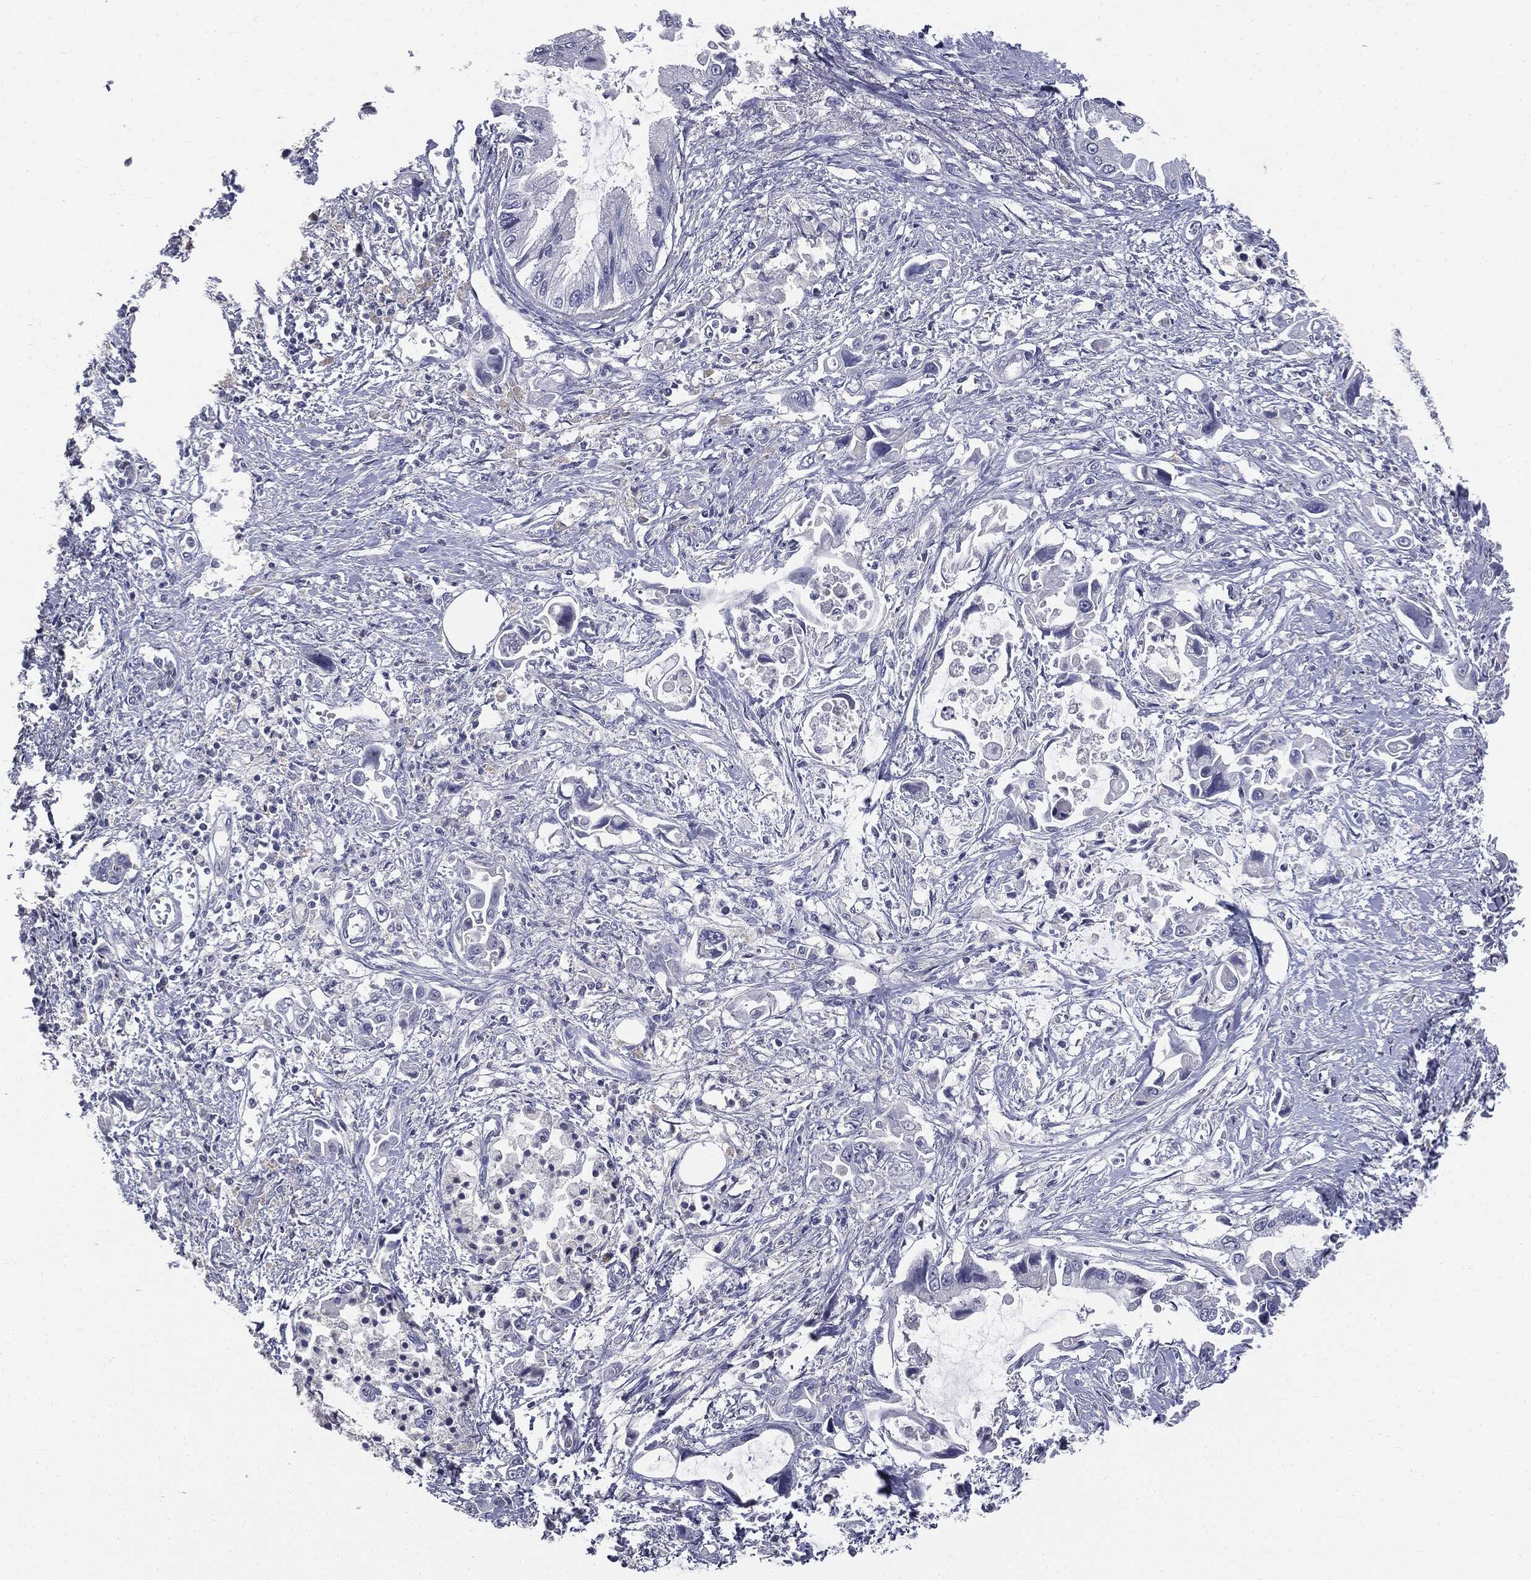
{"staining": {"intensity": "negative", "quantity": "none", "location": "none"}, "tissue": "pancreatic cancer", "cell_type": "Tumor cells", "image_type": "cancer", "snomed": [{"axis": "morphology", "description": "Adenocarcinoma, NOS"}, {"axis": "topography", "description": "Pancreas"}], "caption": "Immunohistochemistry image of neoplastic tissue: adenocarcinoma (pancreatic) stained with DAB (3,3'-diaminobenzidine) displays no significant protein positivity in tumor cells.", "gene": "AFP", "patient": {"sex": "male", "age": 84}}